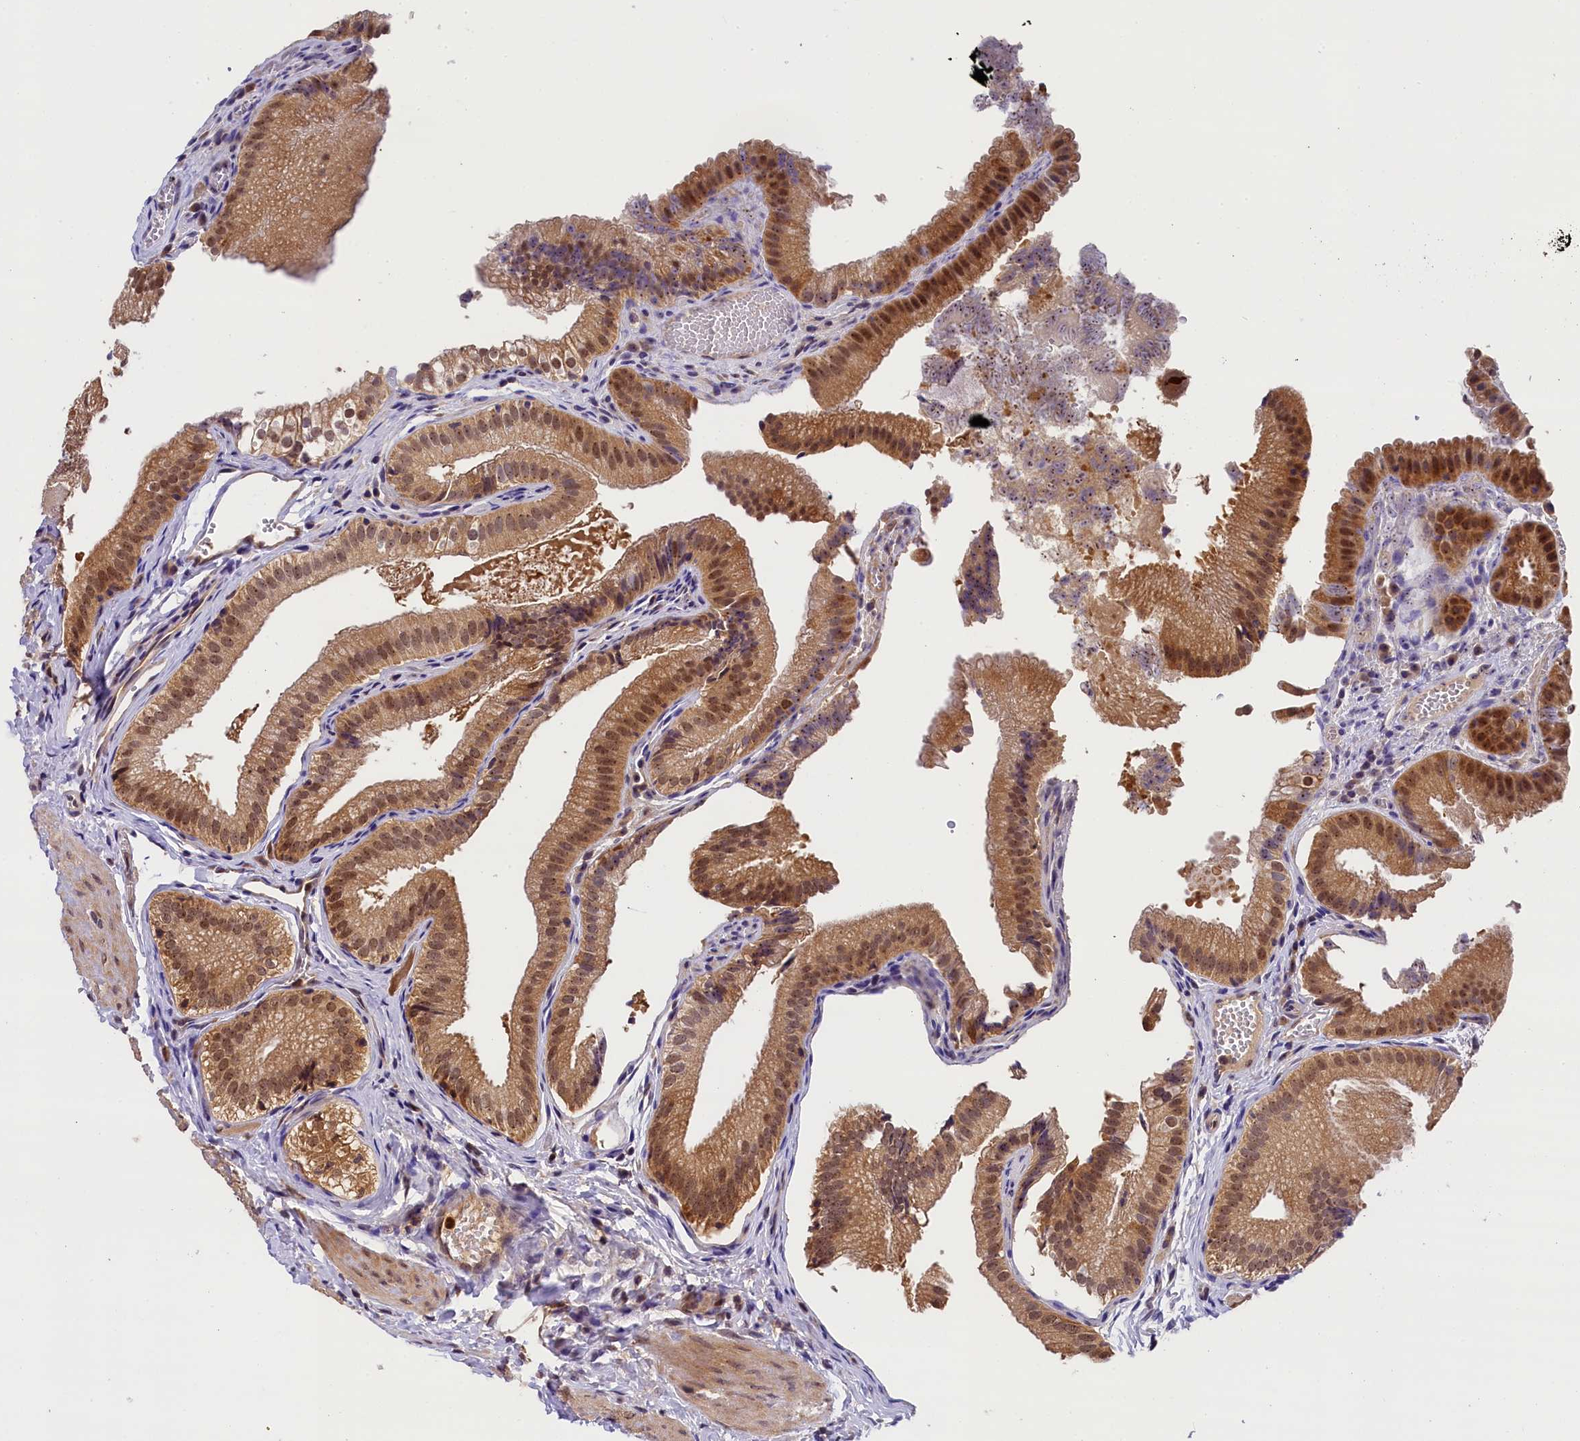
{"staining": {"intensity": "strong", "quantity": ">75%", "location": "cytoplasmic/membranous,nuclear"}, "tissue": "gallbladder", "cell_type": "Glandular cells", "image_type": "normal", "snomed": [{"axis": "morphology", "description": "Normal tissue, NOS"}, {"axis": "topography", "description": "Gallbladder"}], "caption": "Strong cytoplasmic/membranous,nuclear expression is identified in about >75% of glandular cells in normal gallbladder. The protein of interest is shown in brown color, while the nuclei are stained blue.", "gene": "EIF6", "patient": {"sex": "female", "age": 30}}